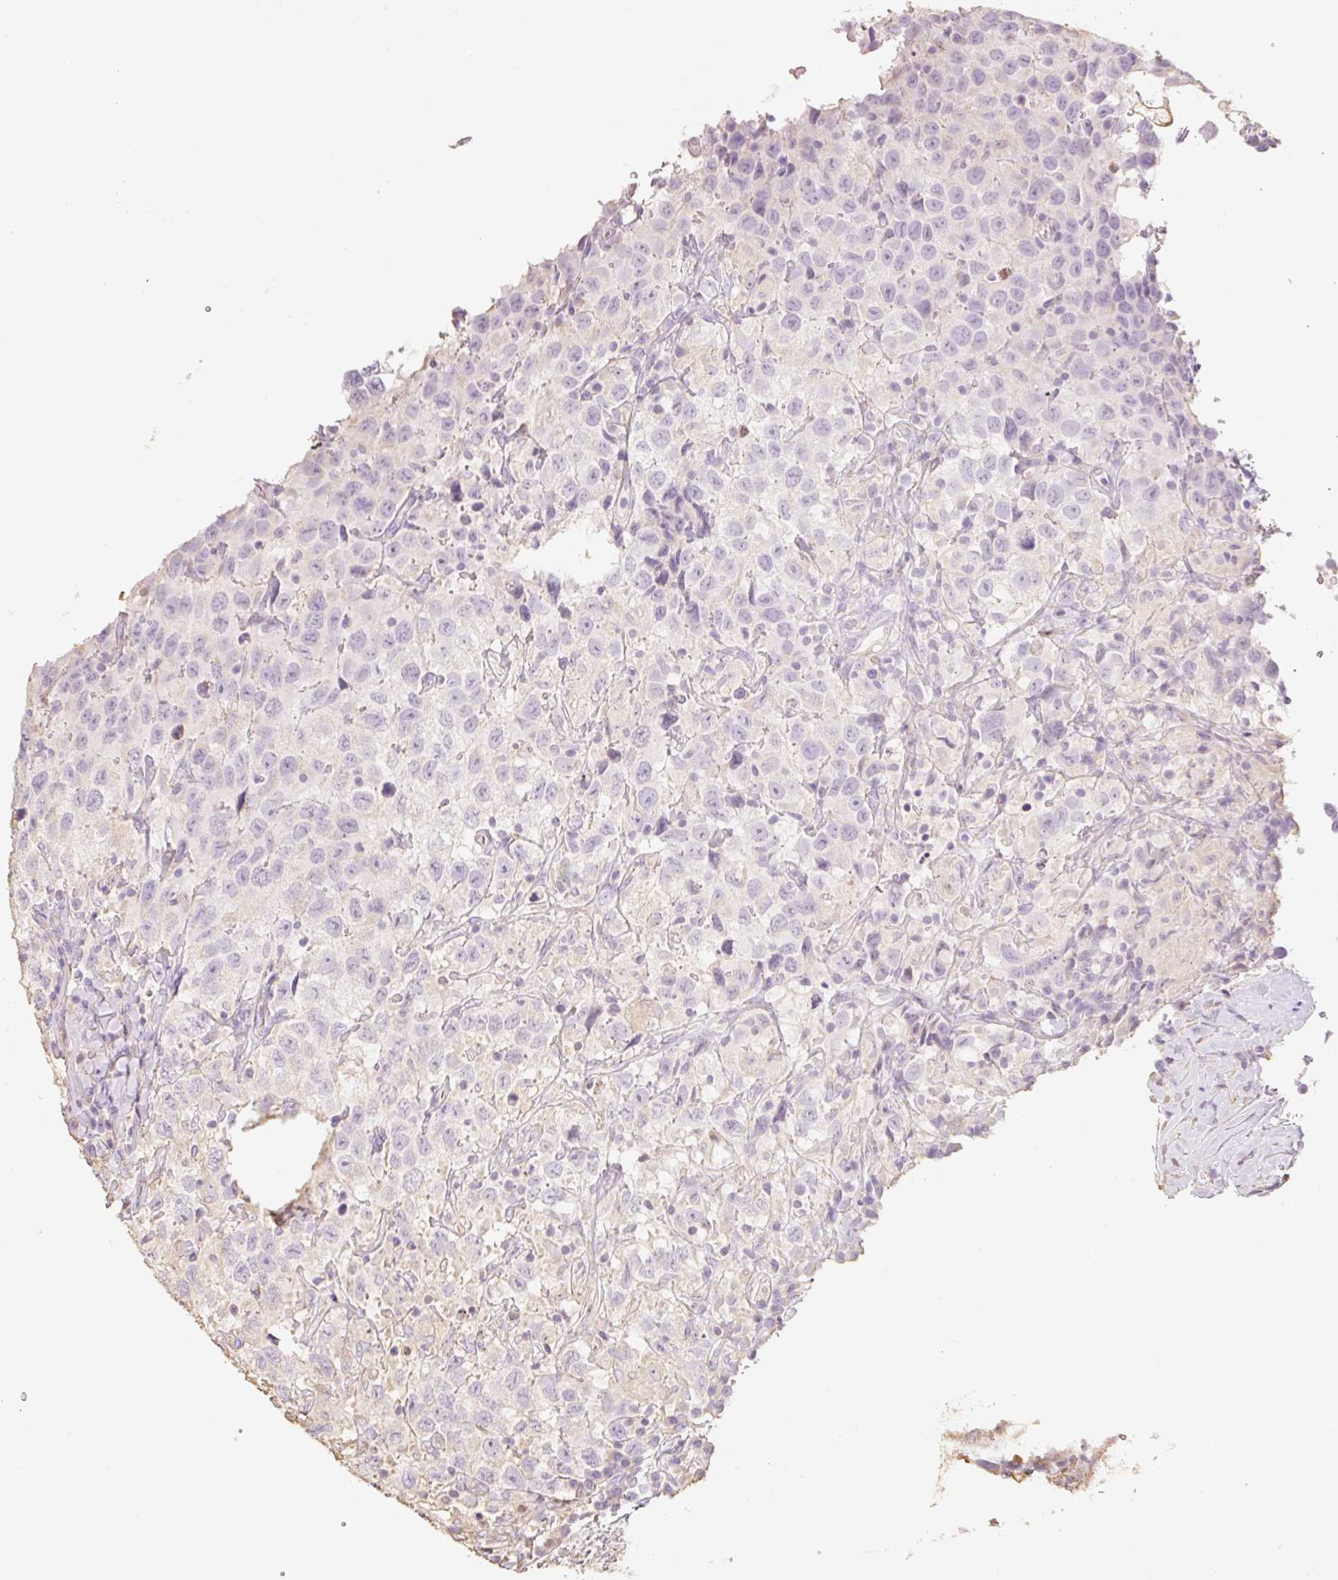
{"staining": {"intensity": "negative", "quantity": "none", "location": "none"}, "tissue": "testis cancer", "cell_type": "Tumor cells", "image_type": "cancer", "snomed": [{"axis": "morphology", "description": "Seminoma, NOS"}, {"axis": "topography", "description": "Testis"}], "caption": "Testis cancer was stained to show a protein in brown. There is no significant positivity in tumor cells.", "gene": "MBOAT7", "patient": {"sex": "male", "age": 41}}